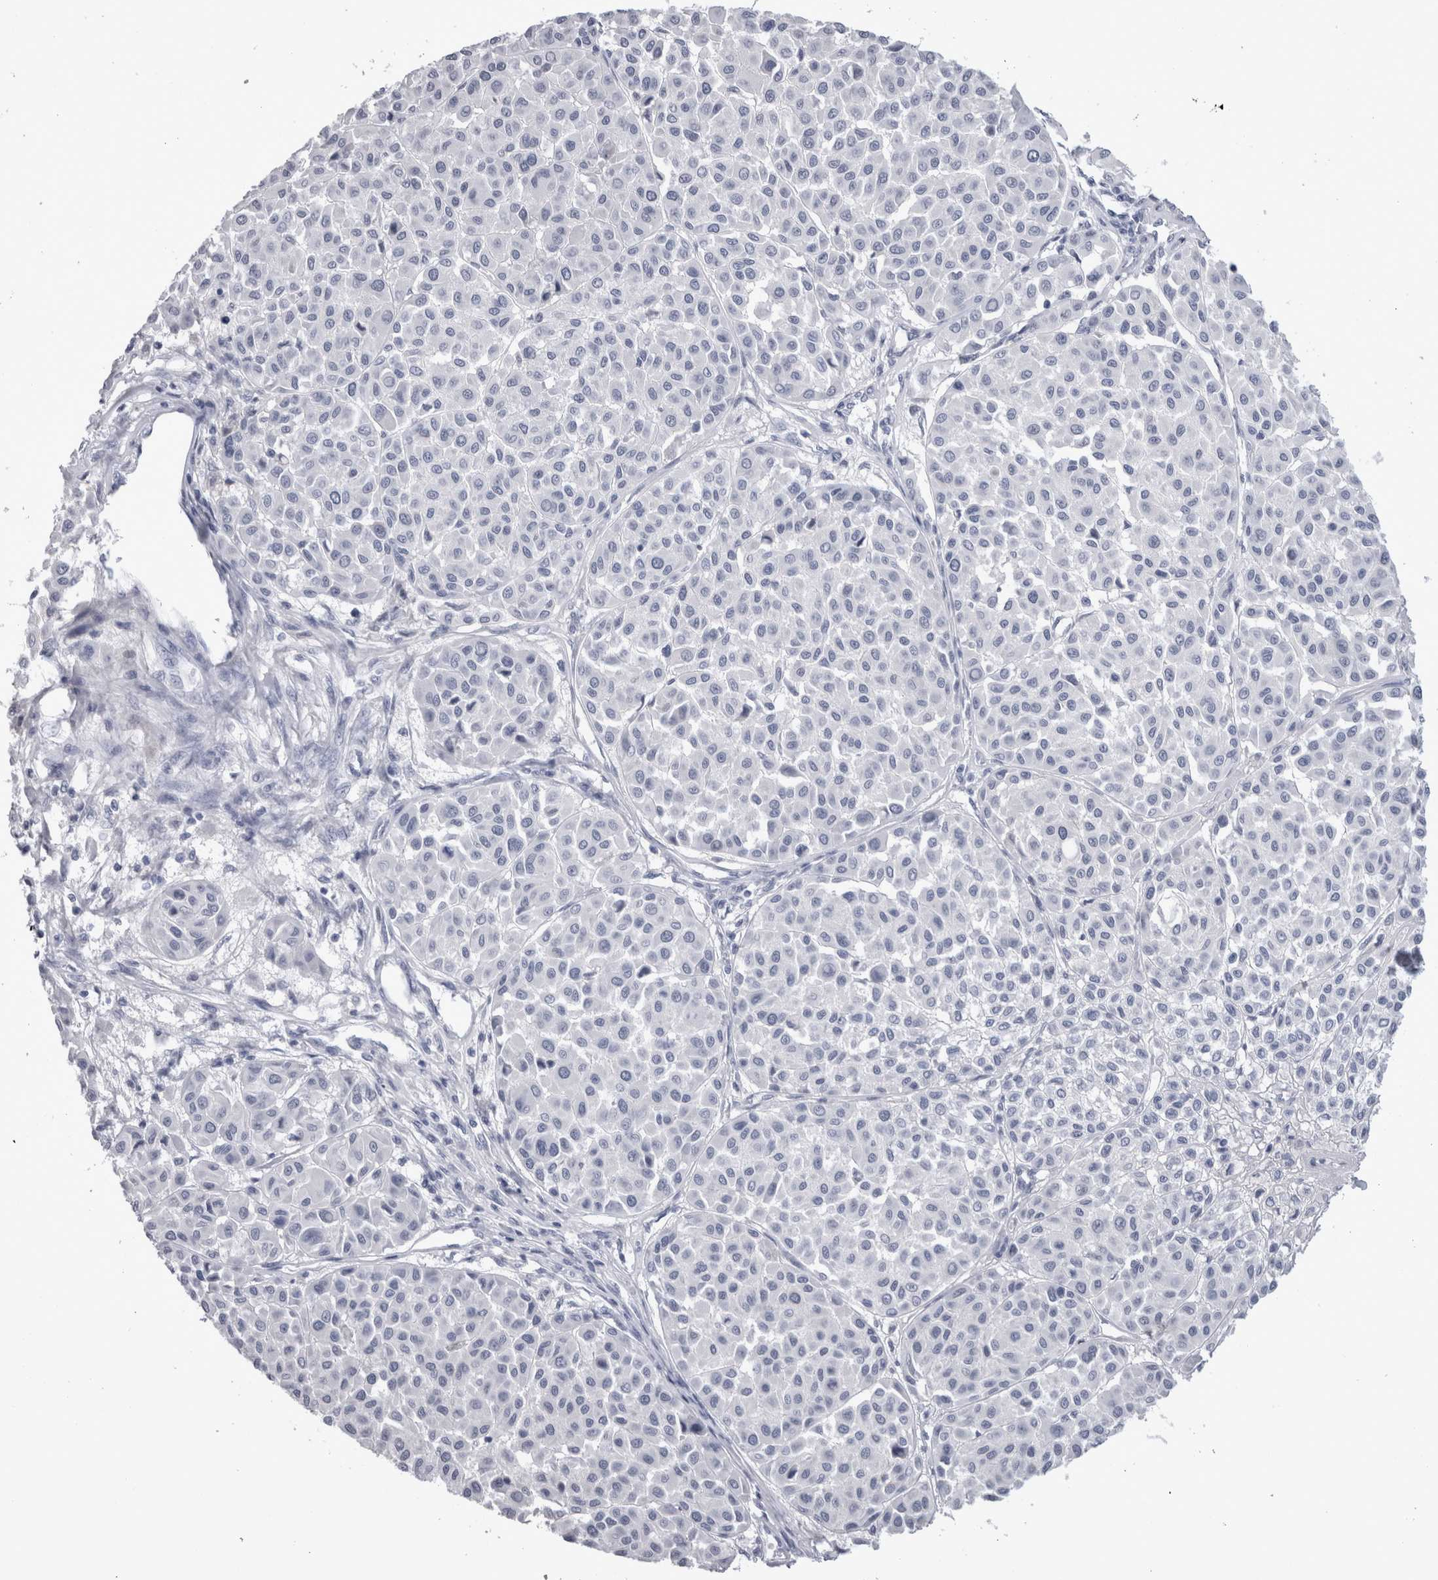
{"staining": {"intensity": "negative", "quantity": "none", "location": "none"}, "tissue": "melanoma", "cell_type": "Tumor cells", "image_type": "cancer", "snomed": [{"axis": "morphology", "description": "Malignant melanoma, Metastatic site"}, {"axis": "topography", "description": "Soft tissue"}], "caption": "This is a micrograph of IHC staining of melanoma, which shows no positivity in tumor cells.", "gene": "ADAM2", "patient": {"sex": "male", "age": 41}}